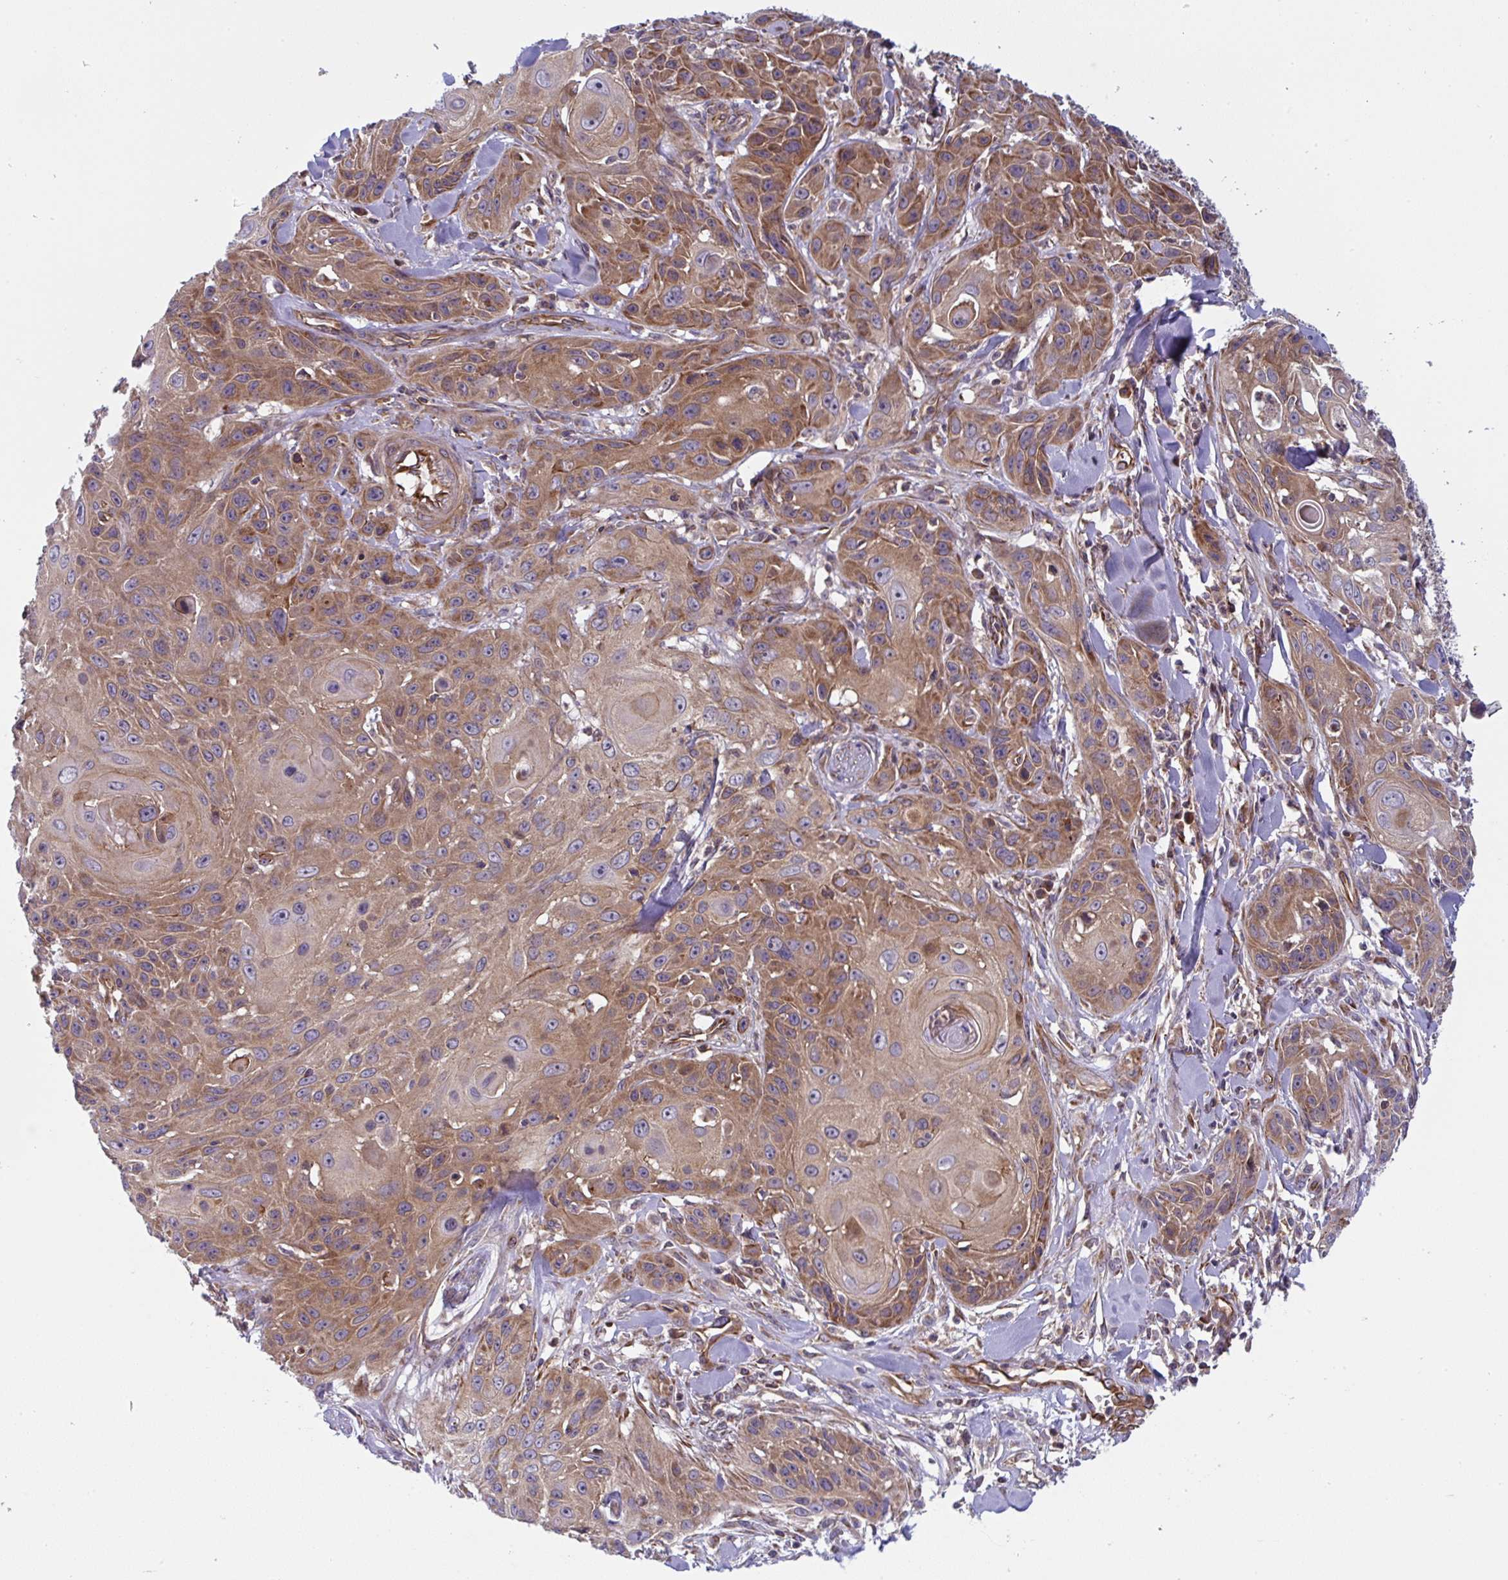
{"staining": {"intensity": "moderate", "quantity": ">75%", "location": "cytoplasmic/membranous"}, "tissue": "skin cancer", "cell_type": "Tumor cells", "image_type": "cancer", "snomed": [{"axis": "morphology", "description": "Squamous cell carcinoma, NOS"}, {"axis": "topography", "description": "Skin"}, {"axis": "topography", "description": "Vulva"}], "caption": "IHC photomicrograph of neoplastic tissue: human skin cancer stained using immunohistochemistry demonstrates medium levels of moderate protein expression localized specifically in the cytoplasmic/membranous of tumor cells, appearing as a cytoplasmic/membranous brown color.", "gene": "APOBEC3D", "patient": {"sex": "female", "age": 83}}